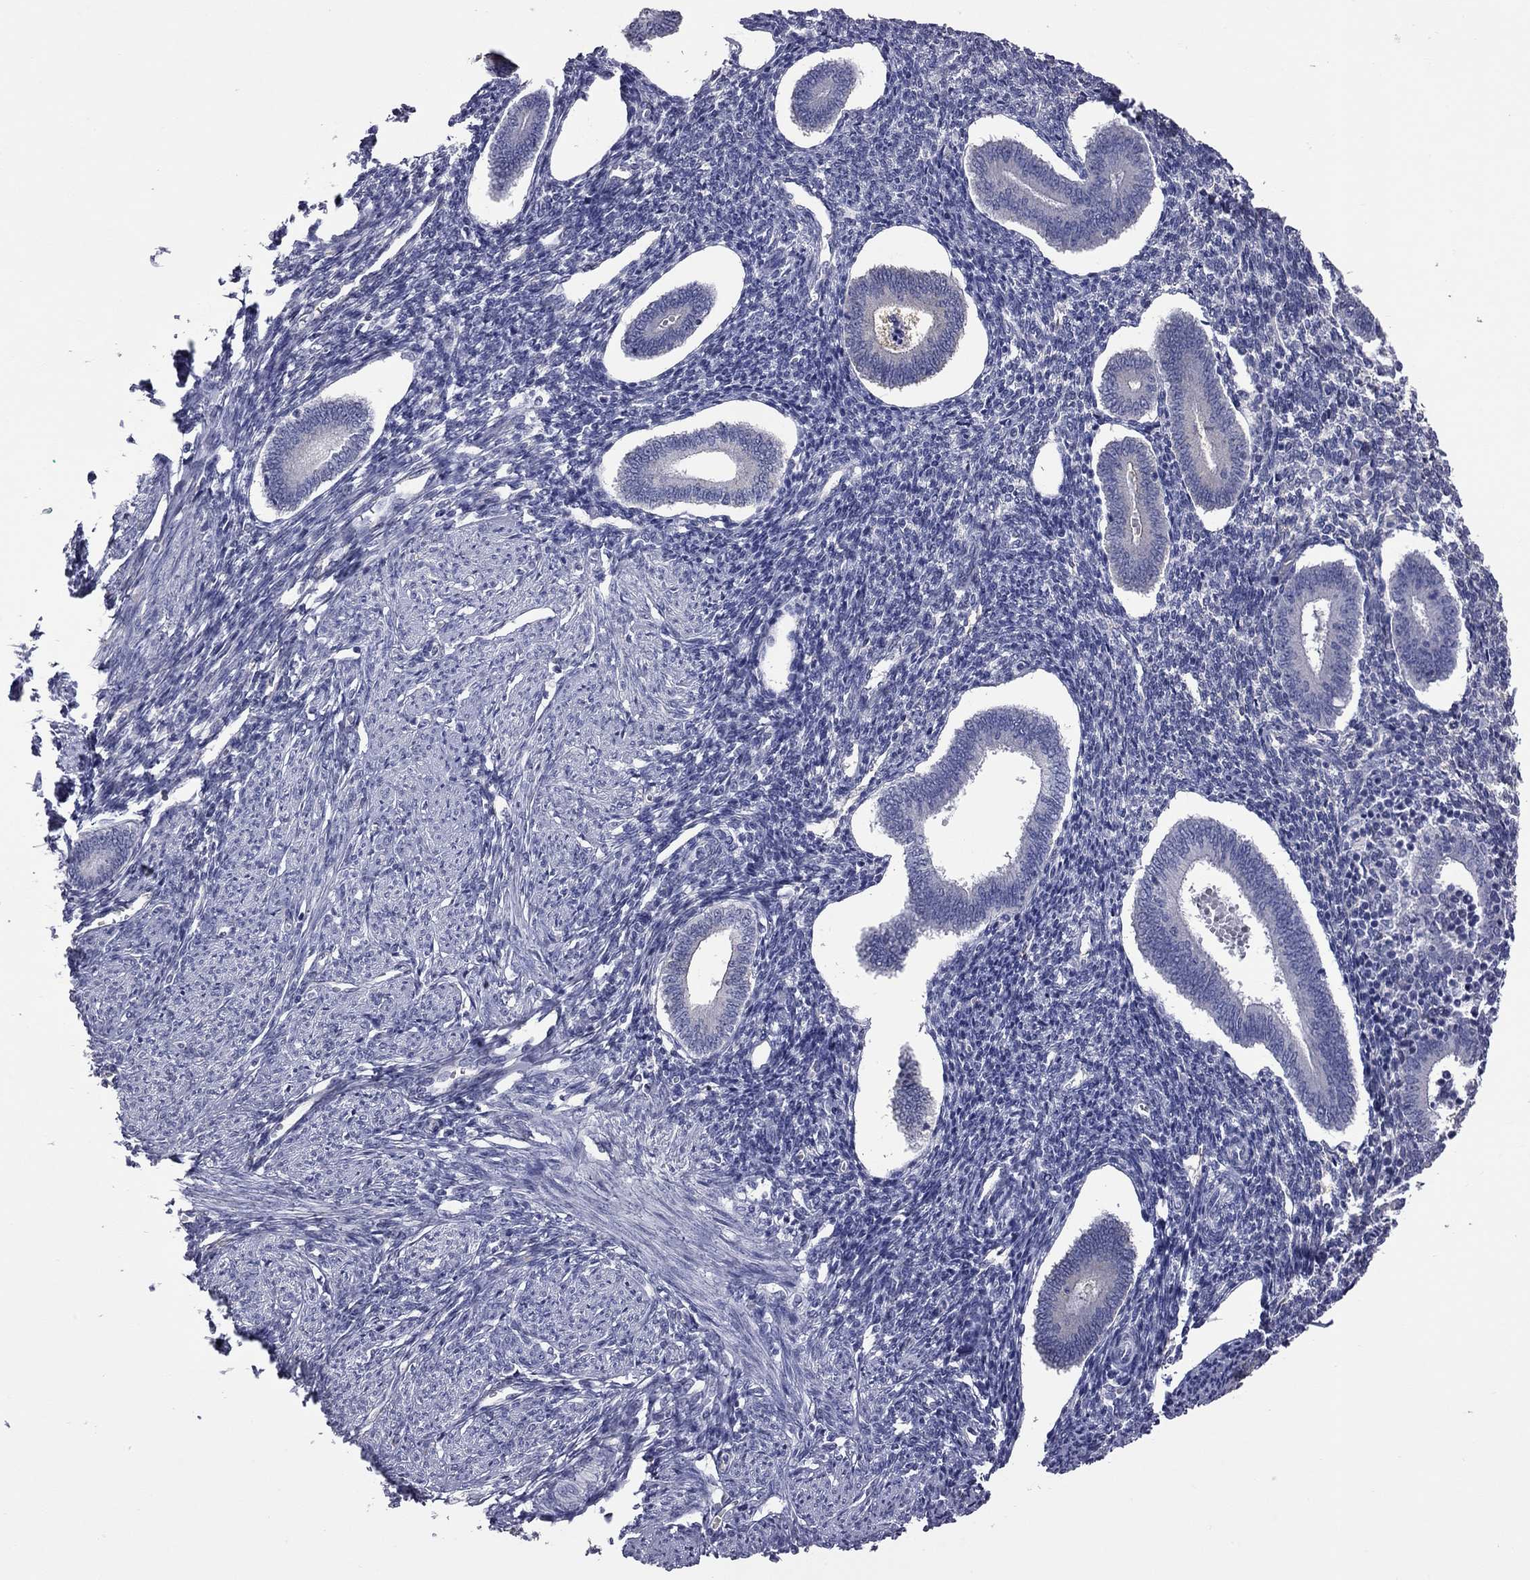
{"staining": {"intensity": "negative", "quantity": "none", "location": "none"}, "tissue": "endometrium", "cell_type": "Cells in endometrial stroma", "image_type": "normal", "snomed": [{"axis": "morphology", "description": "Normal tissue, NOS"}, {"axis": "topography", "description": "Endometrium"}], "caption": "IHC image of normal endometrium: endometrium stained with DAB (3,3'-diaminobenzidine) displays no significant protein expression in cells in endometrial stroma.", "gene": "HYLS1", "patient": {"sex": "female", "age": 40}}